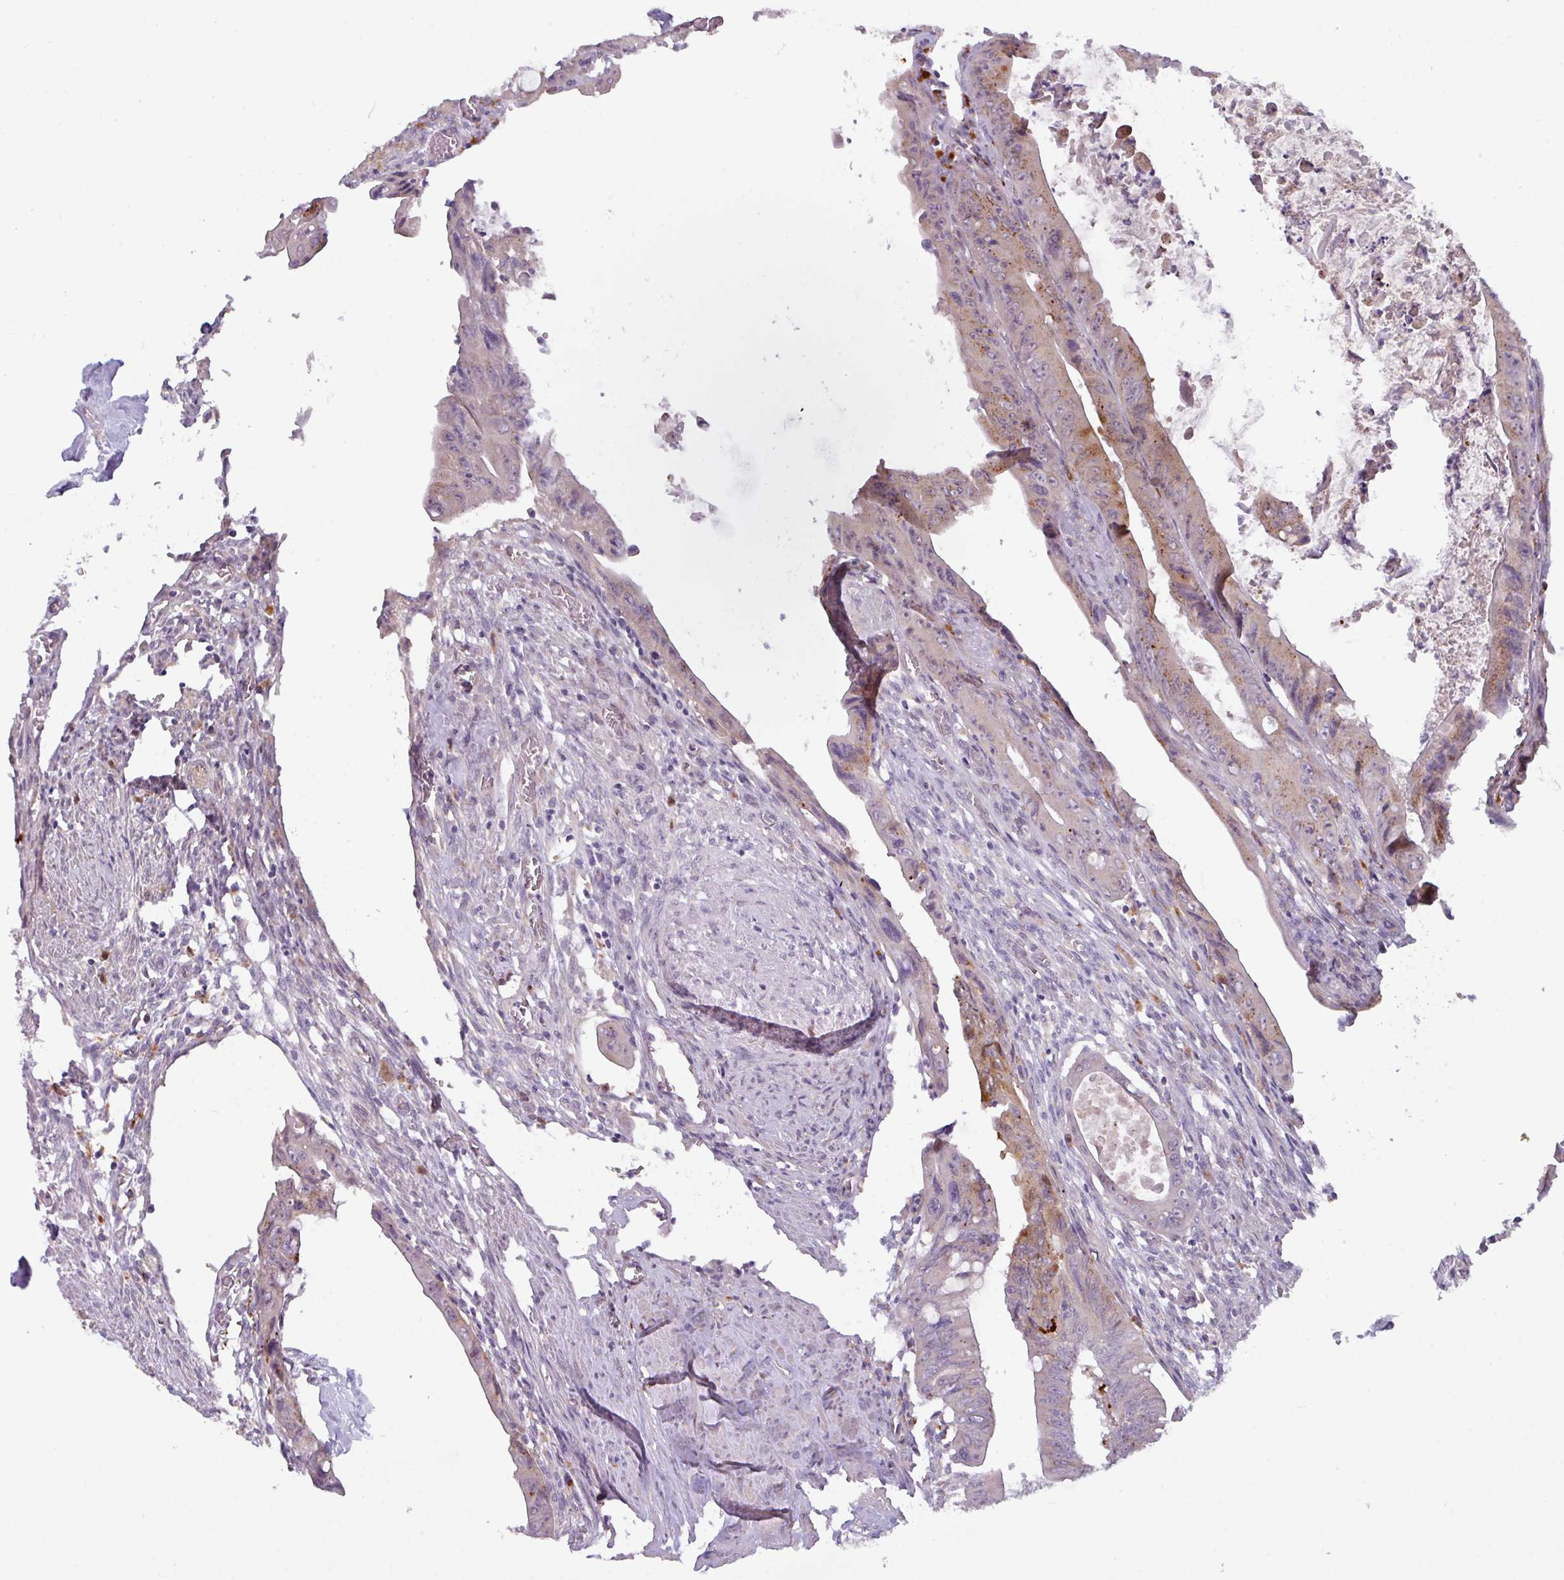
{"staining": {"intensity": "moderate", "quantity": "<25%", "location": "cytoplasmic/membranous"}, "tissue": "colorectal cancer", "cell_type": "Tumor cells", "image_type": "cancer", "snomed": [{"axis": "morphology", "description": "Adenocarcinoma, NOS"}, {"axis": "topography", "description": "Rectum"}], "caption": "Immunohistochemical staining of human colorectal adenocarcinoma exhibits low levels of moderate cytoplasmic/membranous positivity in approximately <25% of tumor cells.", "gene": "ZNF524", "patient": {"sex": "male", "age": 78}}